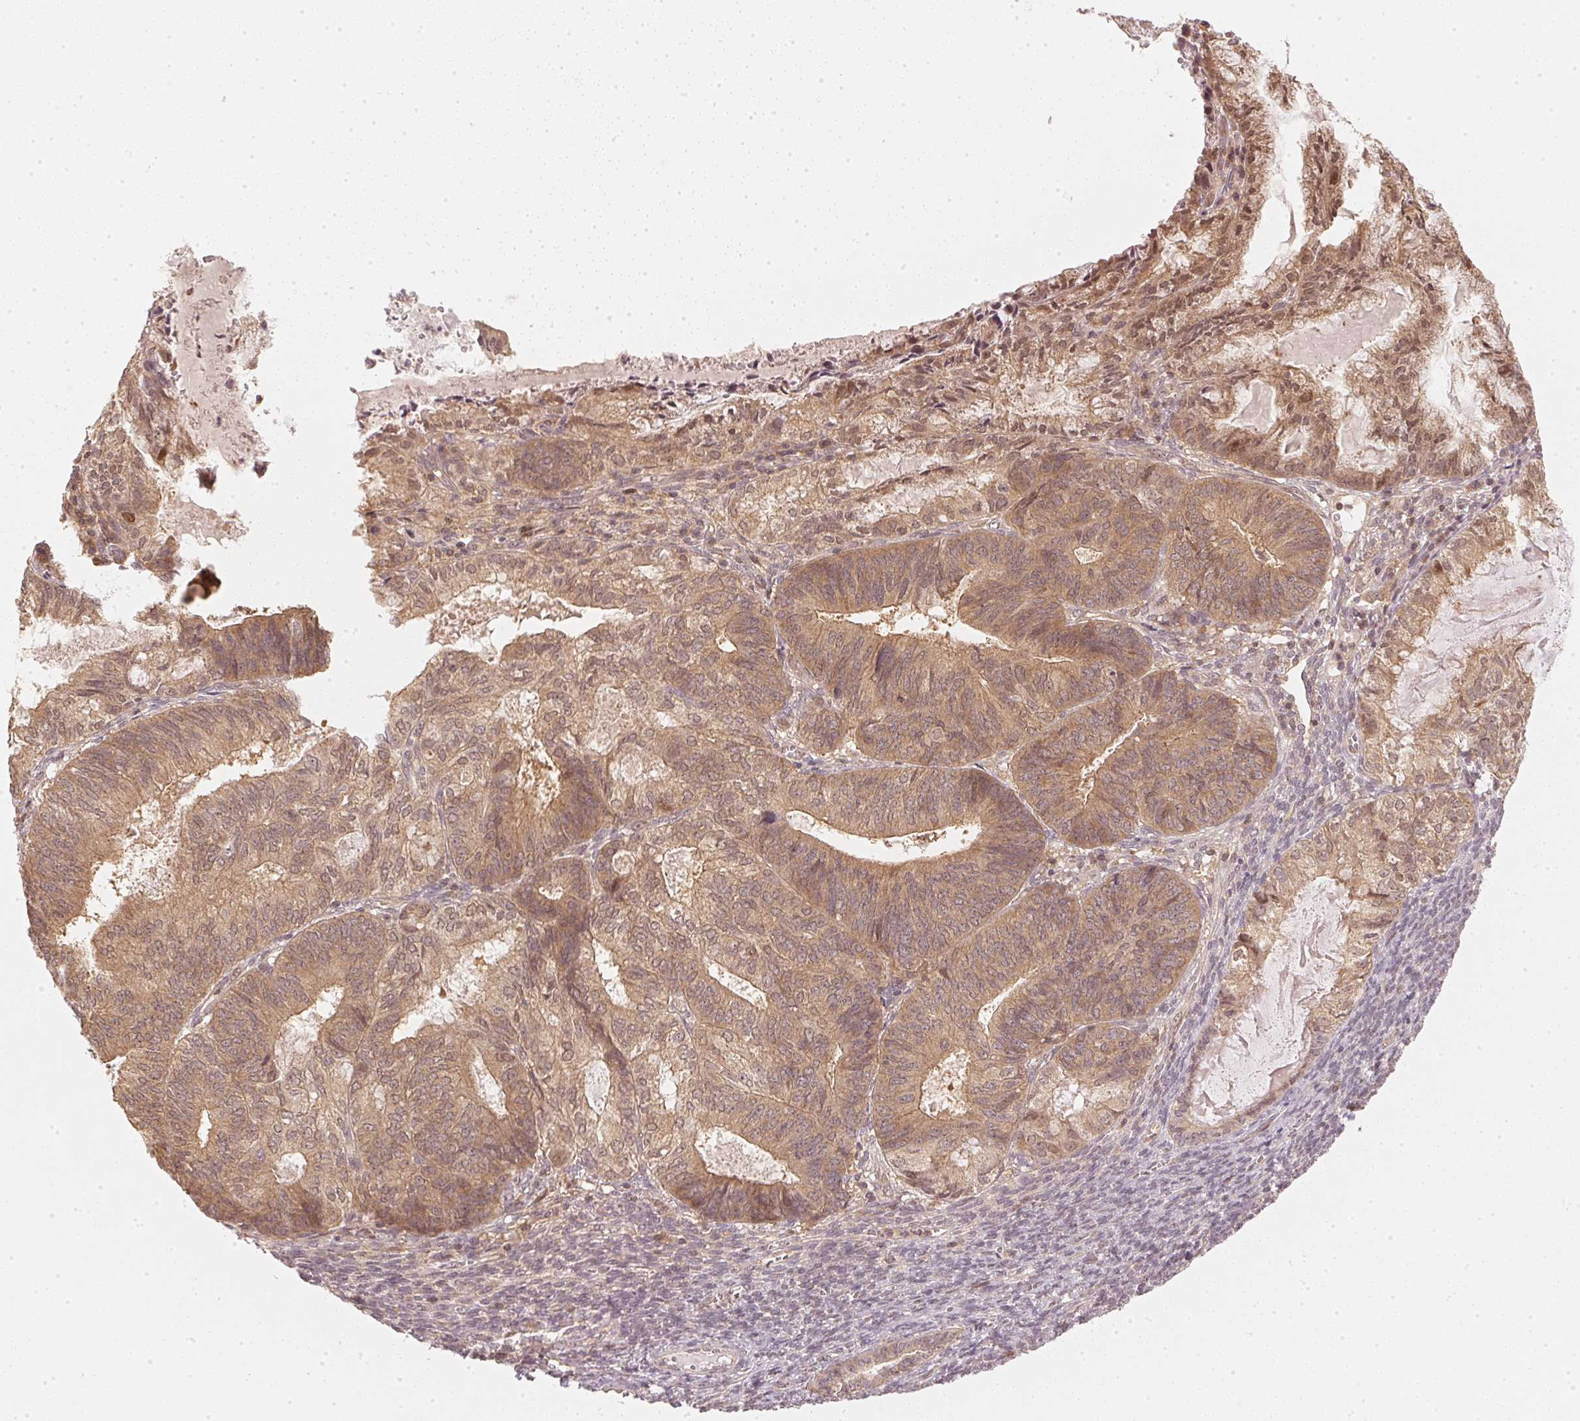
{"staining": {"intensity": "moderate", "quantity": "25%-75%", "location": "cytoplasmic/membranous"}, "tissue": "endometrial cancer", "cell_type": "Tumor cells", "image_type": "cancer", "snomed": [{"axis": "morphology", "description": "Adenocarcinoma, NOS"}, {"axis": "topography", "description": "Endometrium"}], "caption": "Endometrial cancer was stained to show a protein in brown. There is medium levels of moderate cytoplasmic/membranous staining in approximately 25%-75% of tumor cells.", "gene": "UBE2L3", "patient": {"sex": "female", "age": 86}}